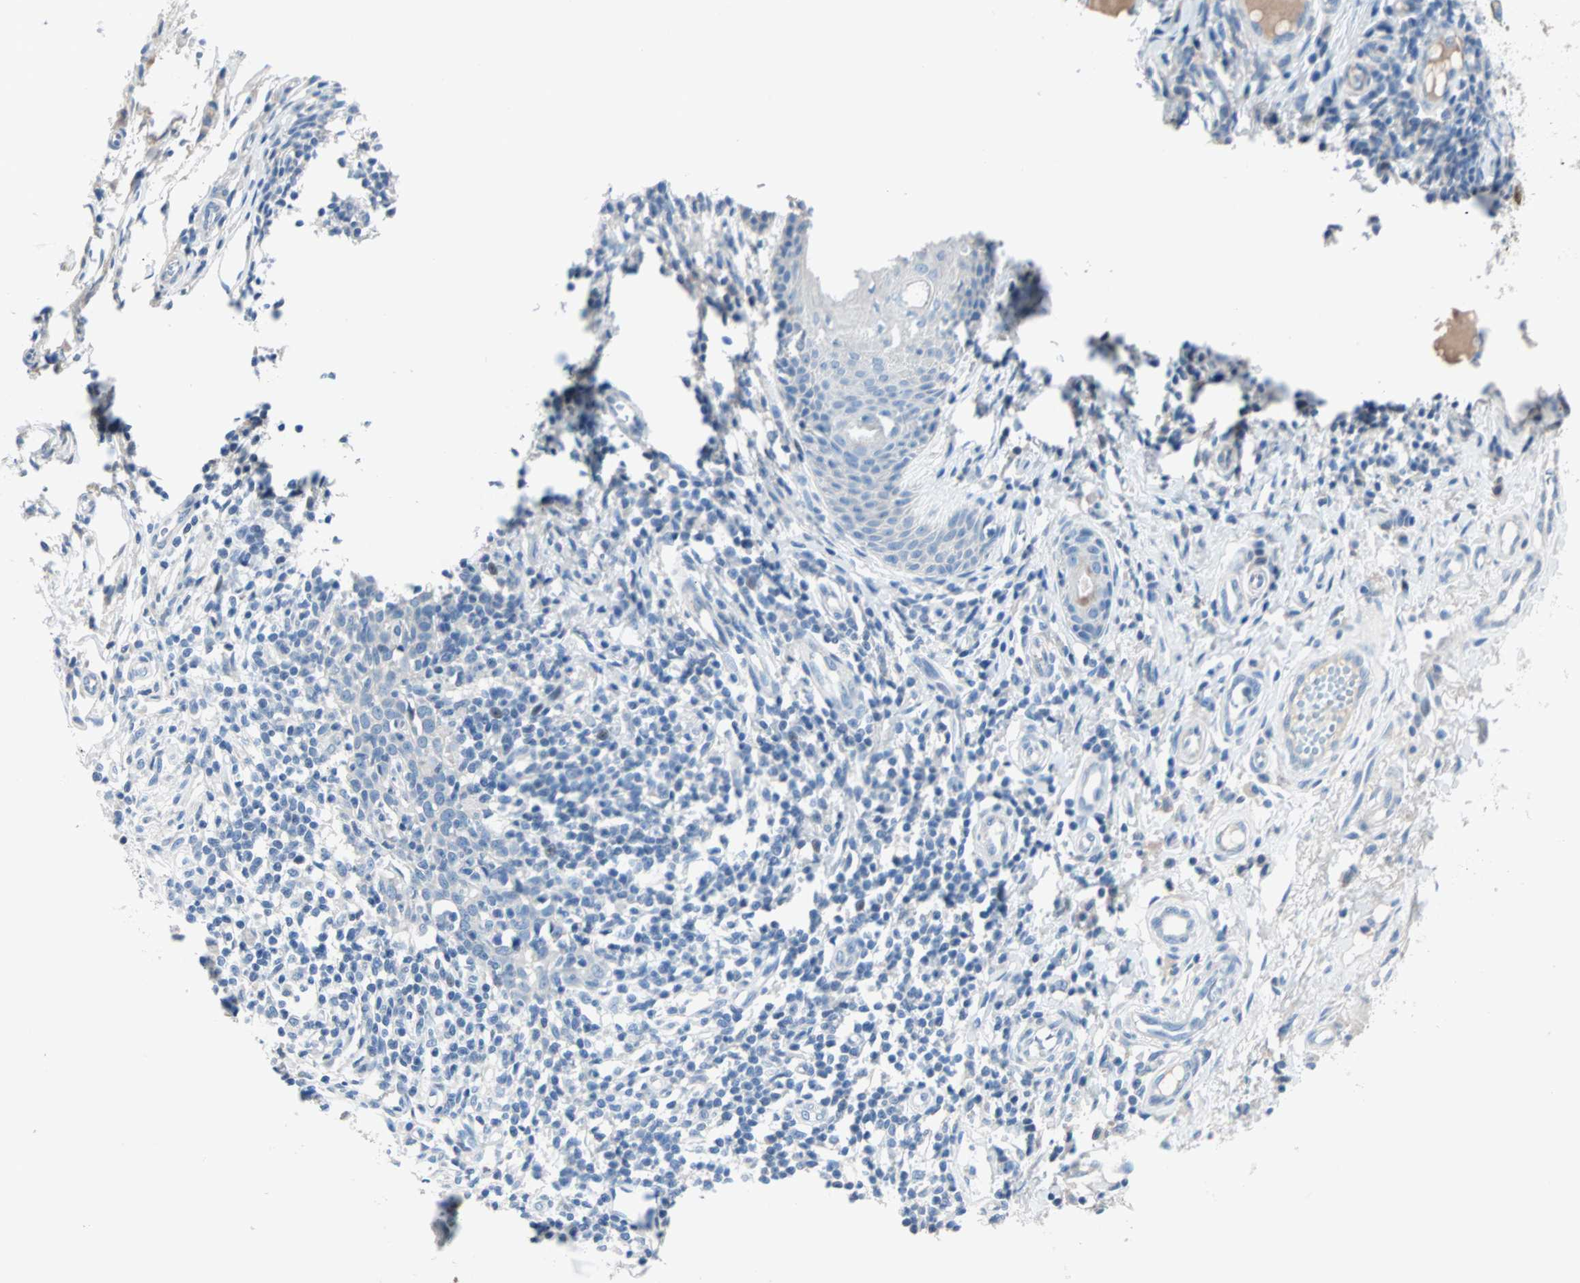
{"staining": {"intensity": "negative", "quantity": "none", "location": "none"}, "tissue": "skin cancer", "cell_type": "Tumor cells", "image_type": "cancer", "snomed": [{"axis": "morphology", "description": "Normal tissue, NOS"}, {"axis": "morphology", "description": "Basal cell carcinoma"}, {"axis": "topography", "description": "Skin"}], "caption": "DAB (3,3'-diaminobenzidine) immunohistochemical staining of human skin cancer (basal cell carcinoma) demonstrates no significant staining in tumor cells.", "gene": "NEFH", "patient": {"sex": "male", "age": 87}}